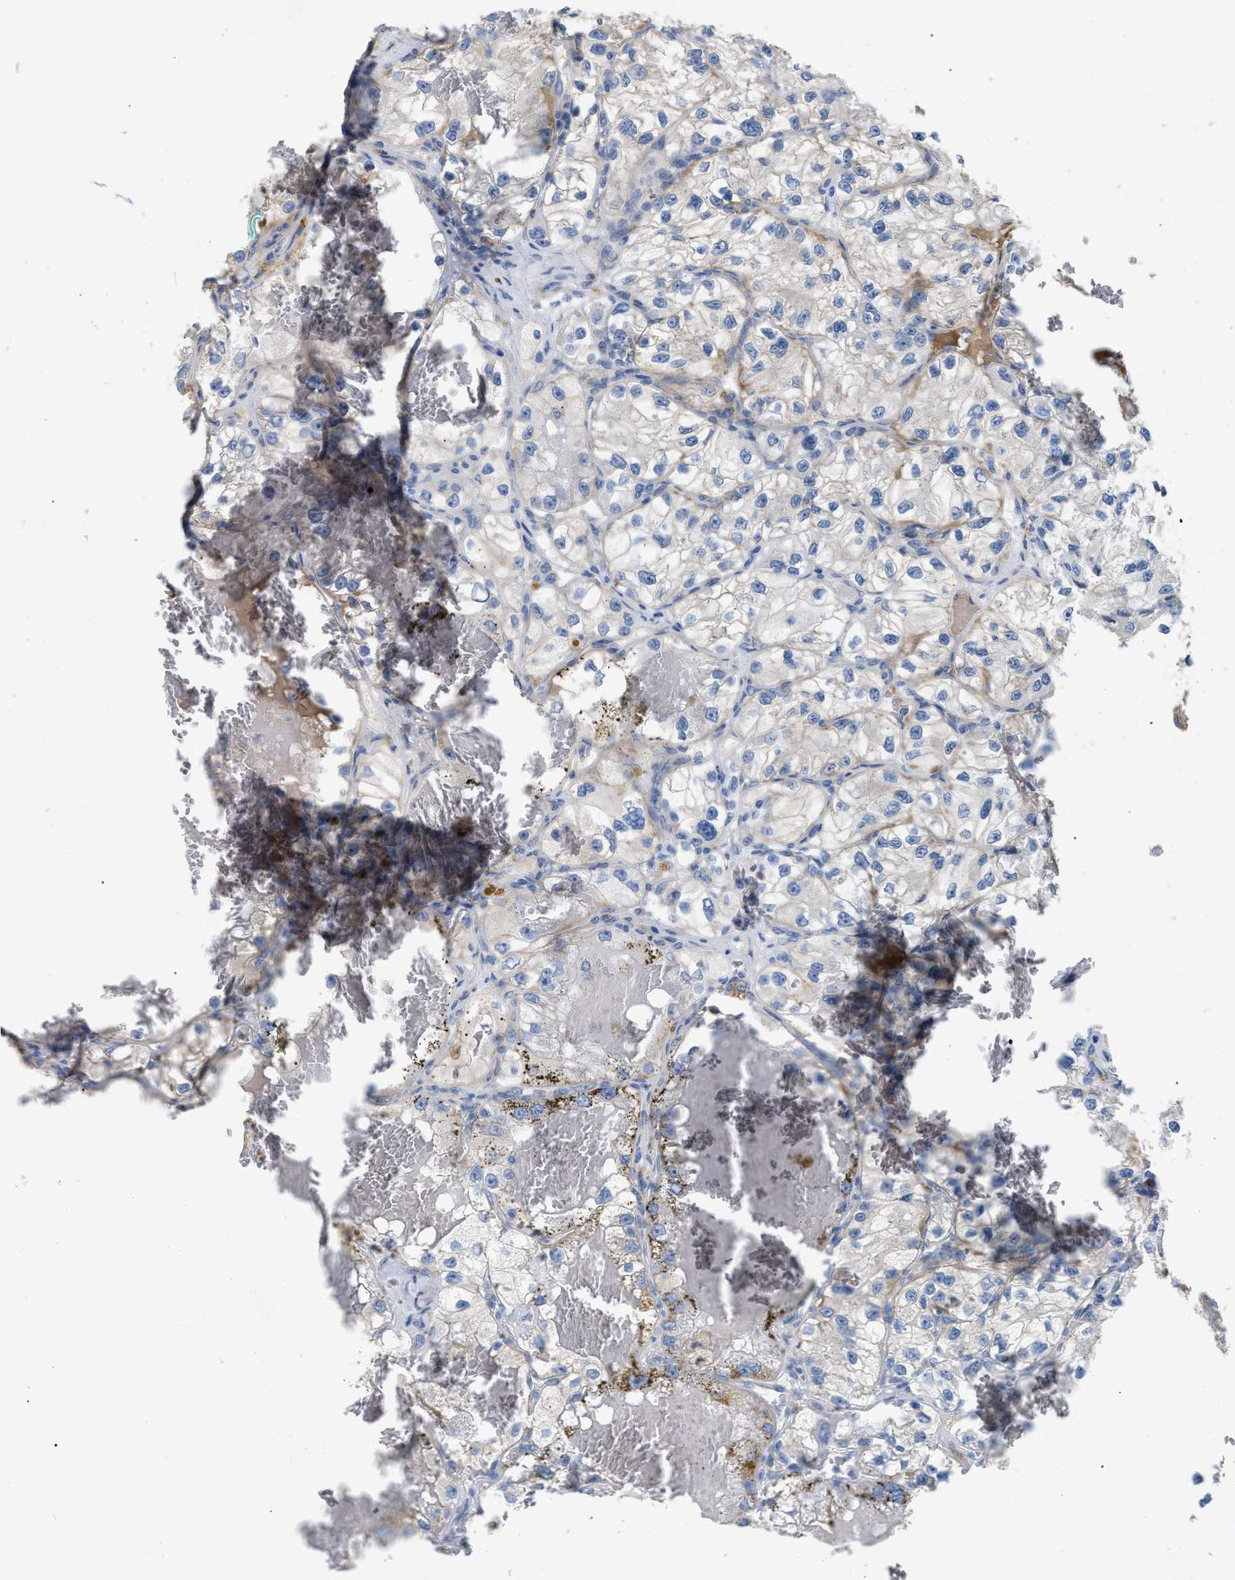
{"staining": {"intensity": "negative", "quantity": "none", "location": "none"}, "tissue": "renal cancer", "cell_type": "Tumor cells", "image_type": "cancer", "snomed": [{"axis": "morphology", "description": "Adenocarcinoma, NOS"}, {"axis": "topography", "description": "Kidney"}], "caption": "Adenocarcinoma (renal) stained for a protein using immunohistochemistry reveals no expression tumor cells.", "gene": "DHX58", "patient": {"sex": "female", "age": 57}}